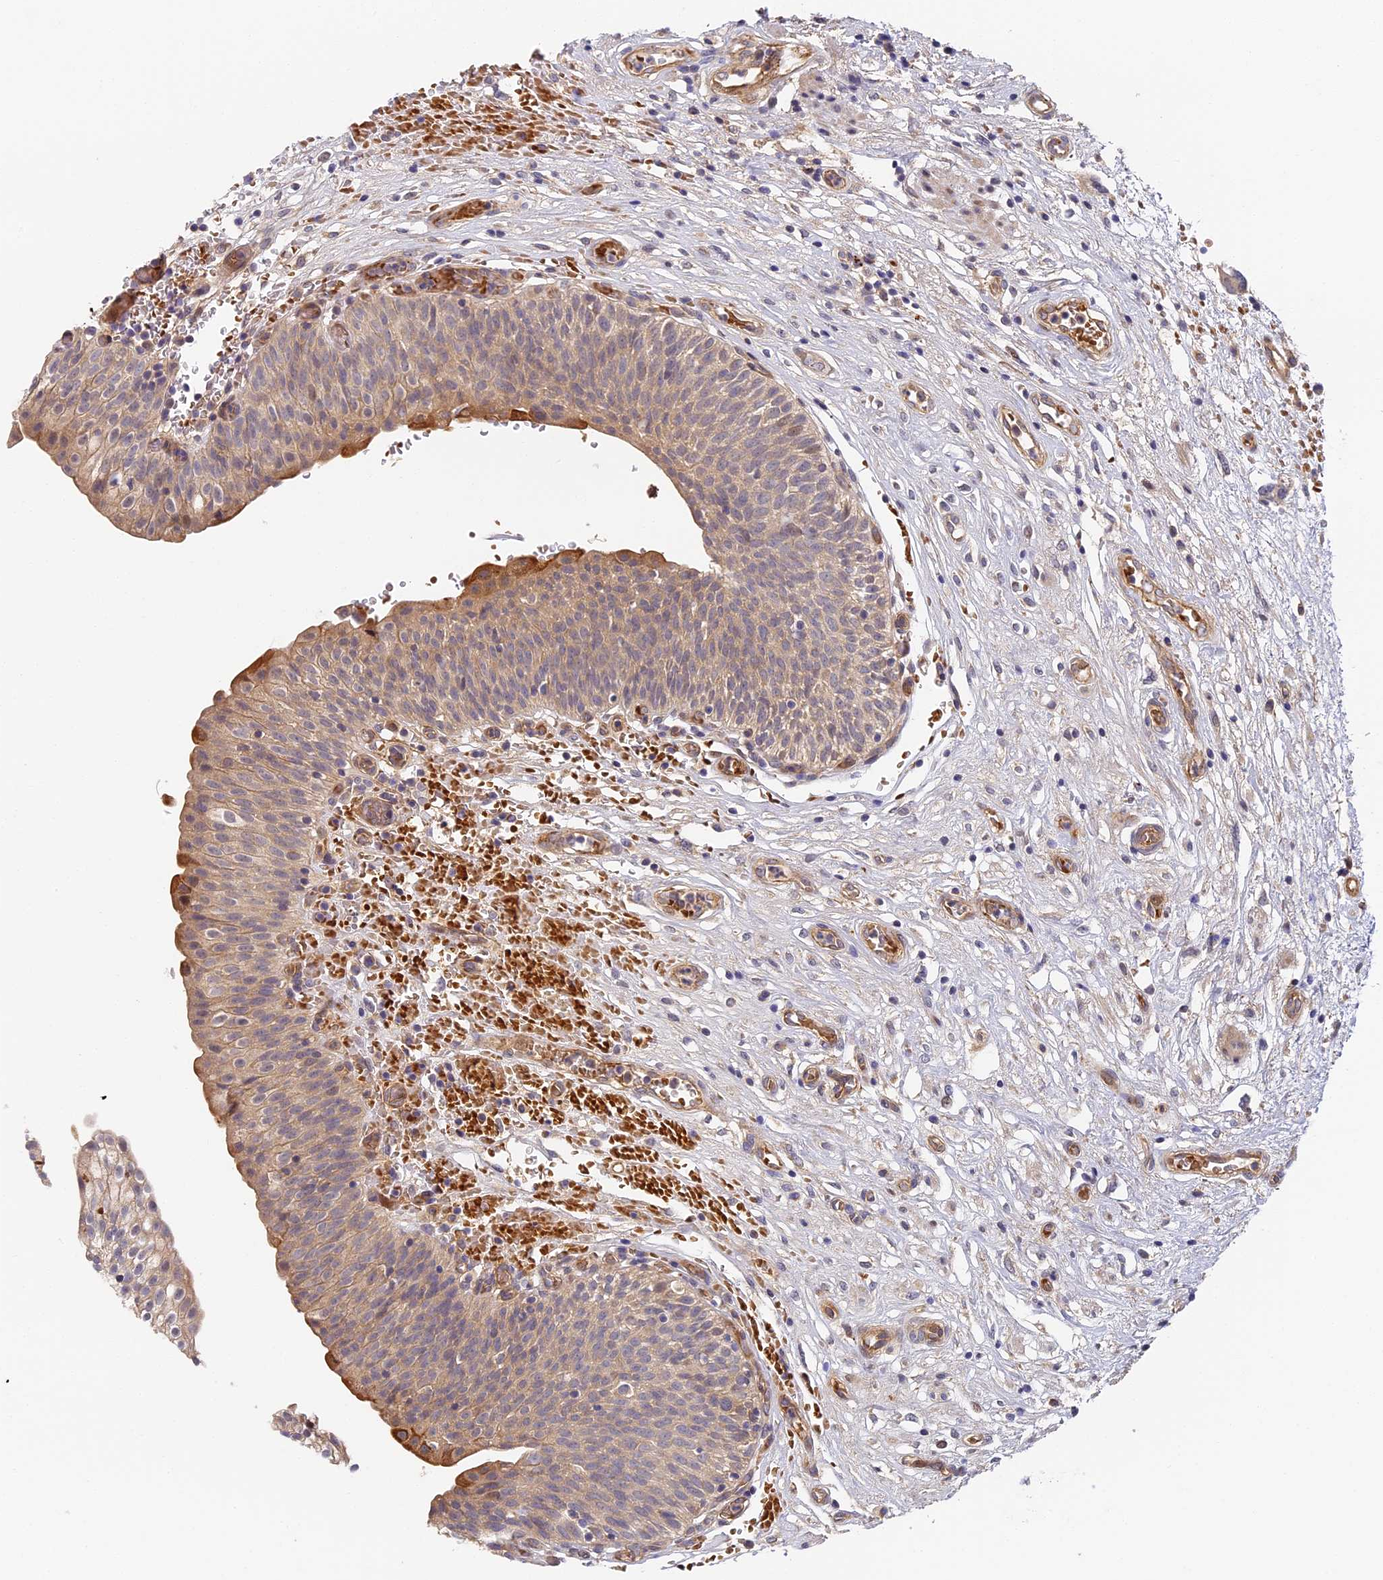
{"staining": {"intensity": "moderate", "quantity": "<25%", "location": "cytoplasmic/membranous"}, "tissue": "urinary bladder", "cell_type": "Urothelial cells", "image_type": "normal", "snomed": [{"axis": "morphology", "description": "Normal tissue, NOS"}, {"axis": "topography", "description": "Urinary bladder"}], "caption": "Immunohistochemistry photomicrograph of normal urinary bladder: human urinary bladder stained using IHC exhibits low levels of moderate protein expression localized specifically in the cytoplasmic/membranous of urothelial cells, appearing as a cytoplasmic/membranous brown color.", "gene": "MISP3", "patient": {"sex": "male", "age": 55}}